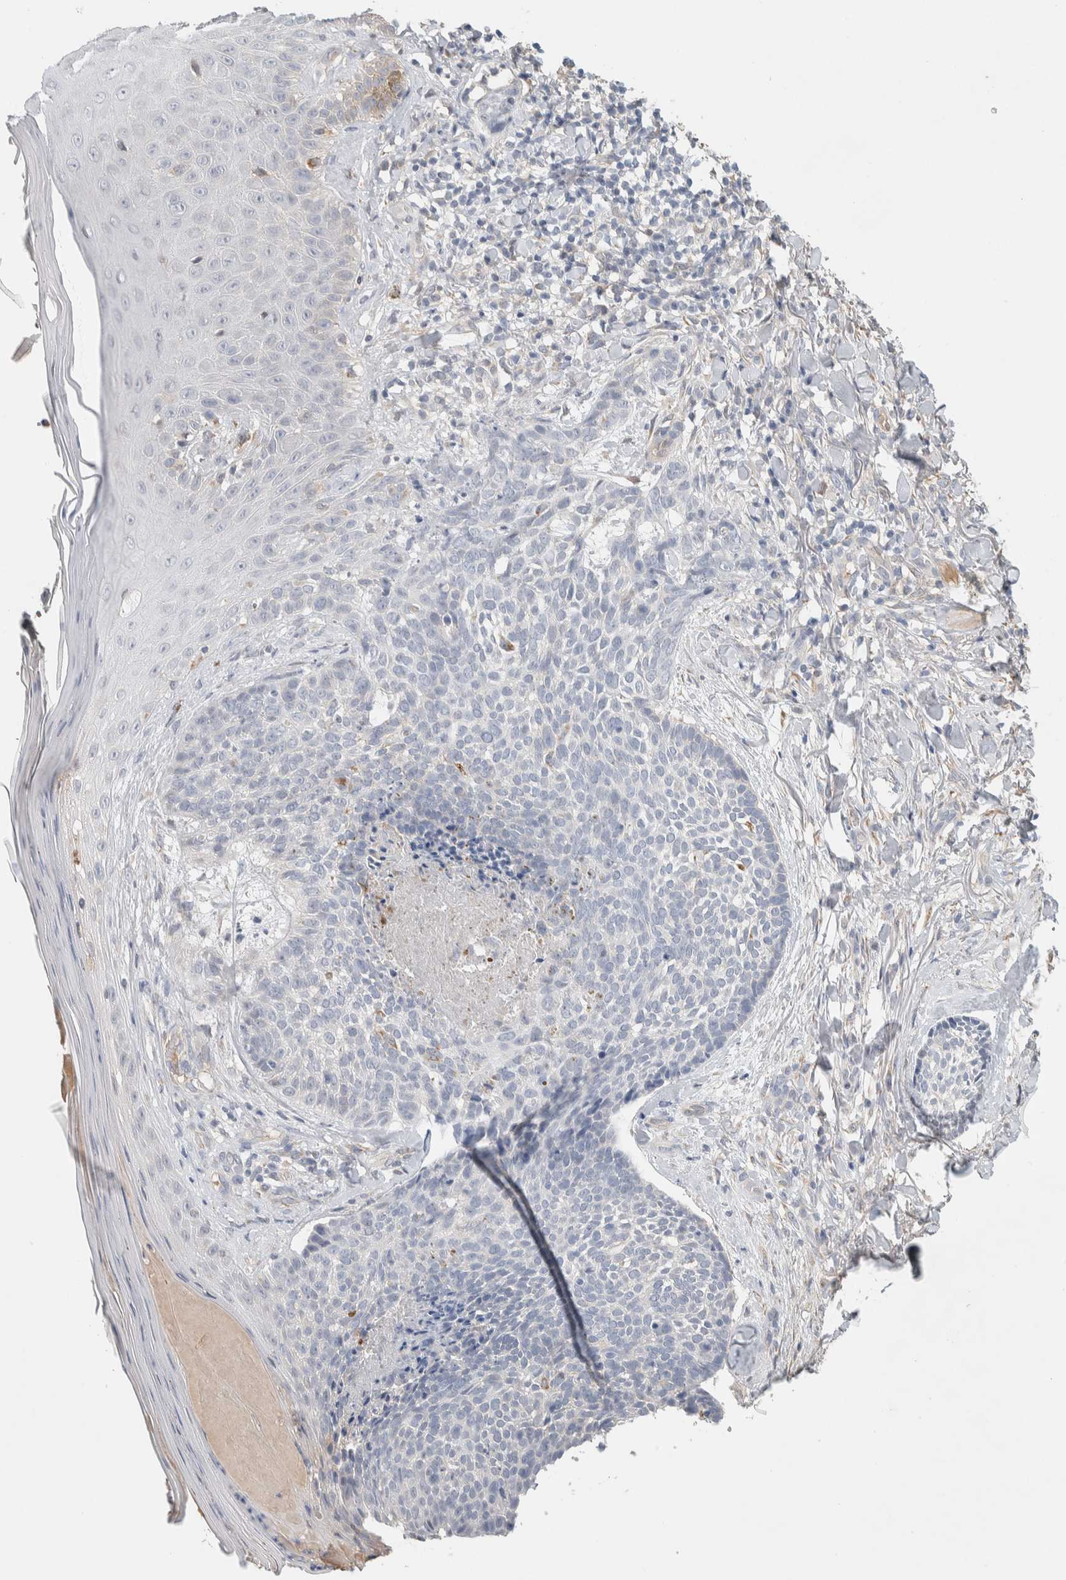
{"staining": {"intensity": "negative", "quantity": "none", "location": "none"}, "tissue": "skin cancer", "cell_type": "Tumor cells", "image_type": "cancer", "snomed": [{"axis": "morphology", "description": "Normal tissue, NOS"}, {"axis": "morphology", "description": "Basal cell carcinoma"}, {"axis": "topography", "description": "Skin"}], "caption": "The histopathology image demonstrates no staining of tumor cells in basal cell carcinoma (skin).", "gene": "DEPTOR", "patient": {"sex": "male", "age": 67}}